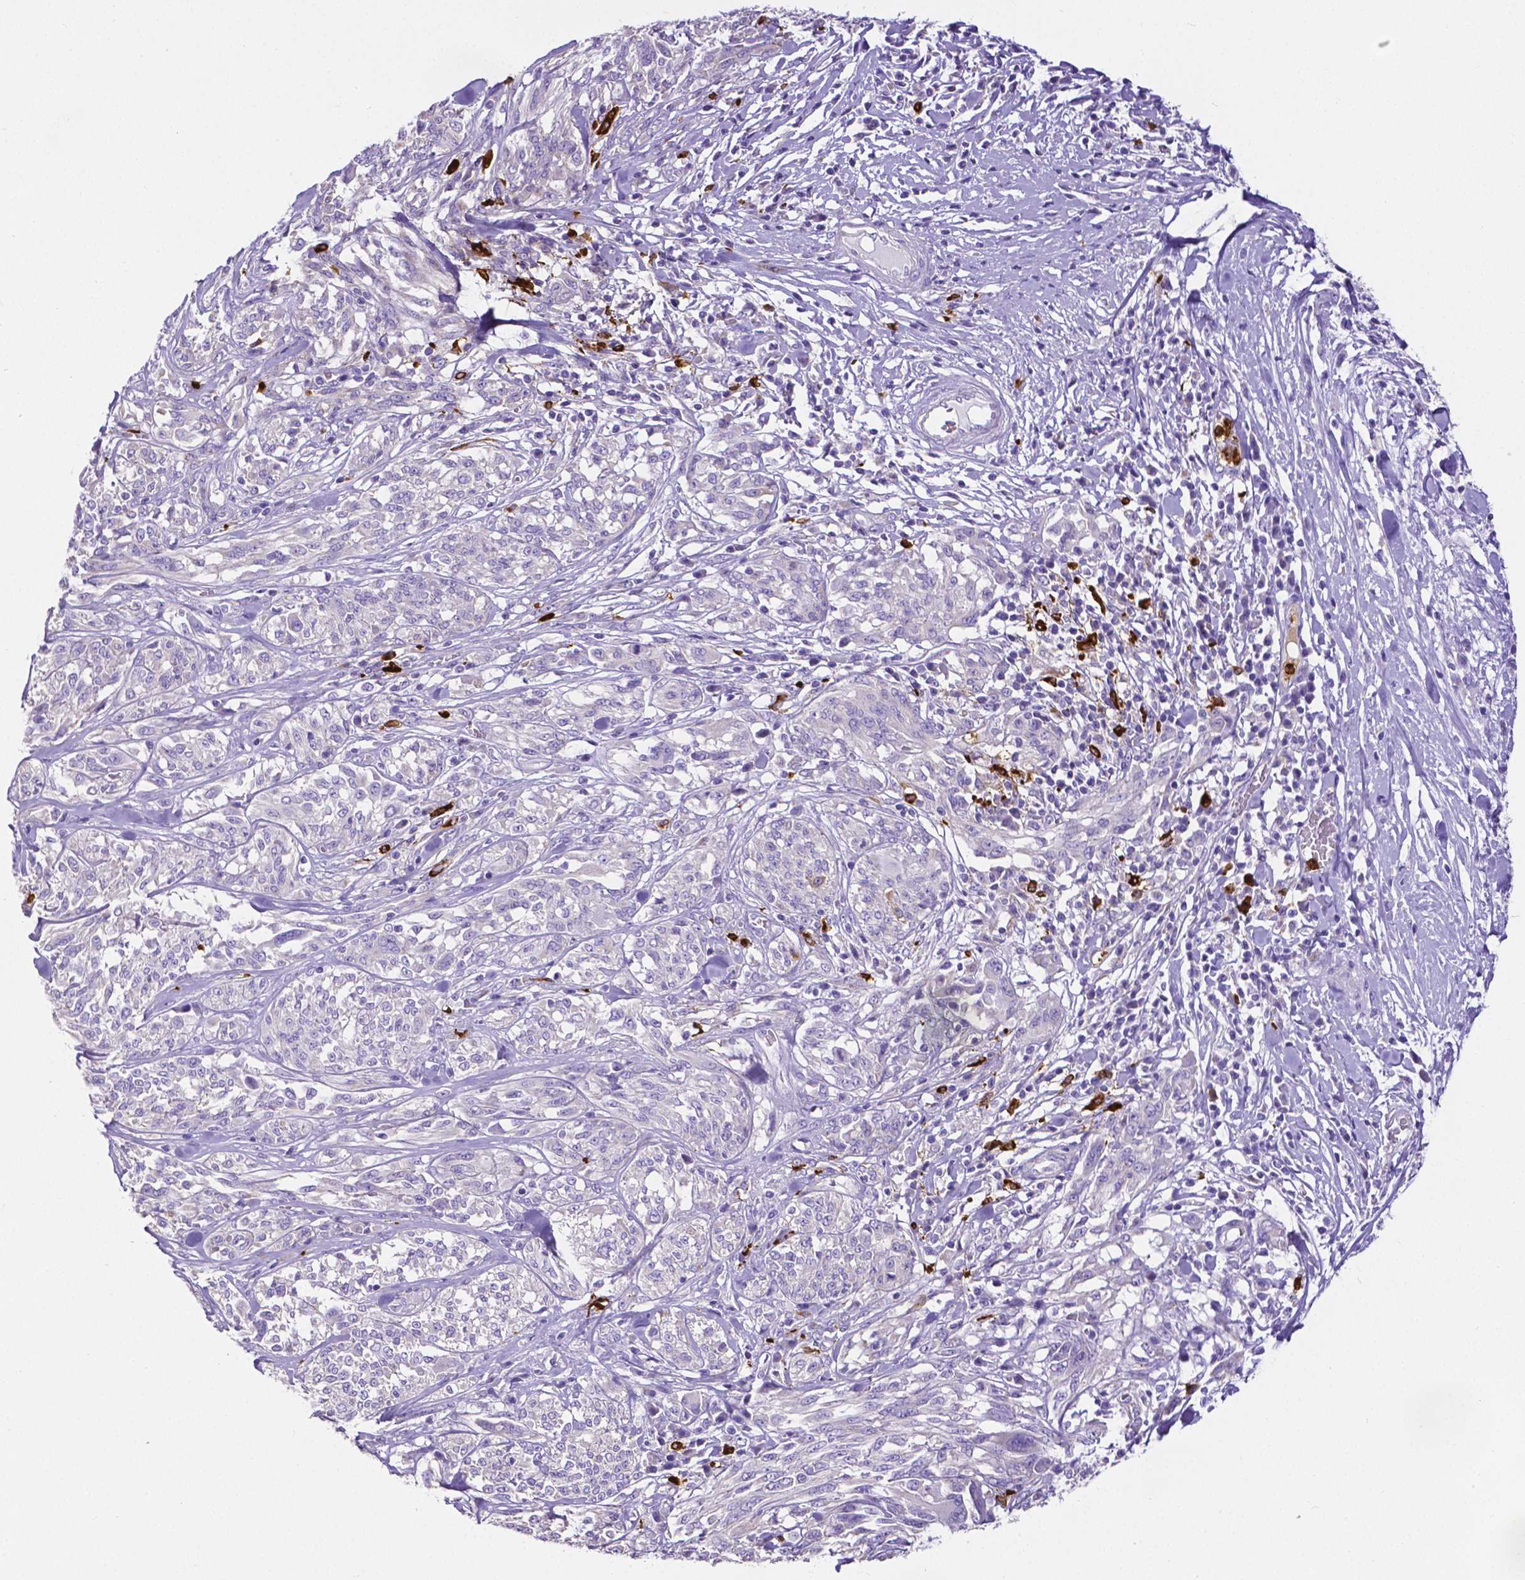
{"staining": {"intensity": "negative", "quantity": "none", "location": "none"}, "tissue": "melanoma", "cell_type": "Tumor cells", "image_type": "cancer", "snomed": [{"axis": "morphology", "description": "Malignant melanoma, NOS"}, {"axis": "topography", "description": "Skin"}], "caption": "Melanoma stained for a protein using immunohistochemistry (IHC) shows no positivity tumor cells.", "gene": "MMP9", "patient": {"sex": "female", "age": 91}}